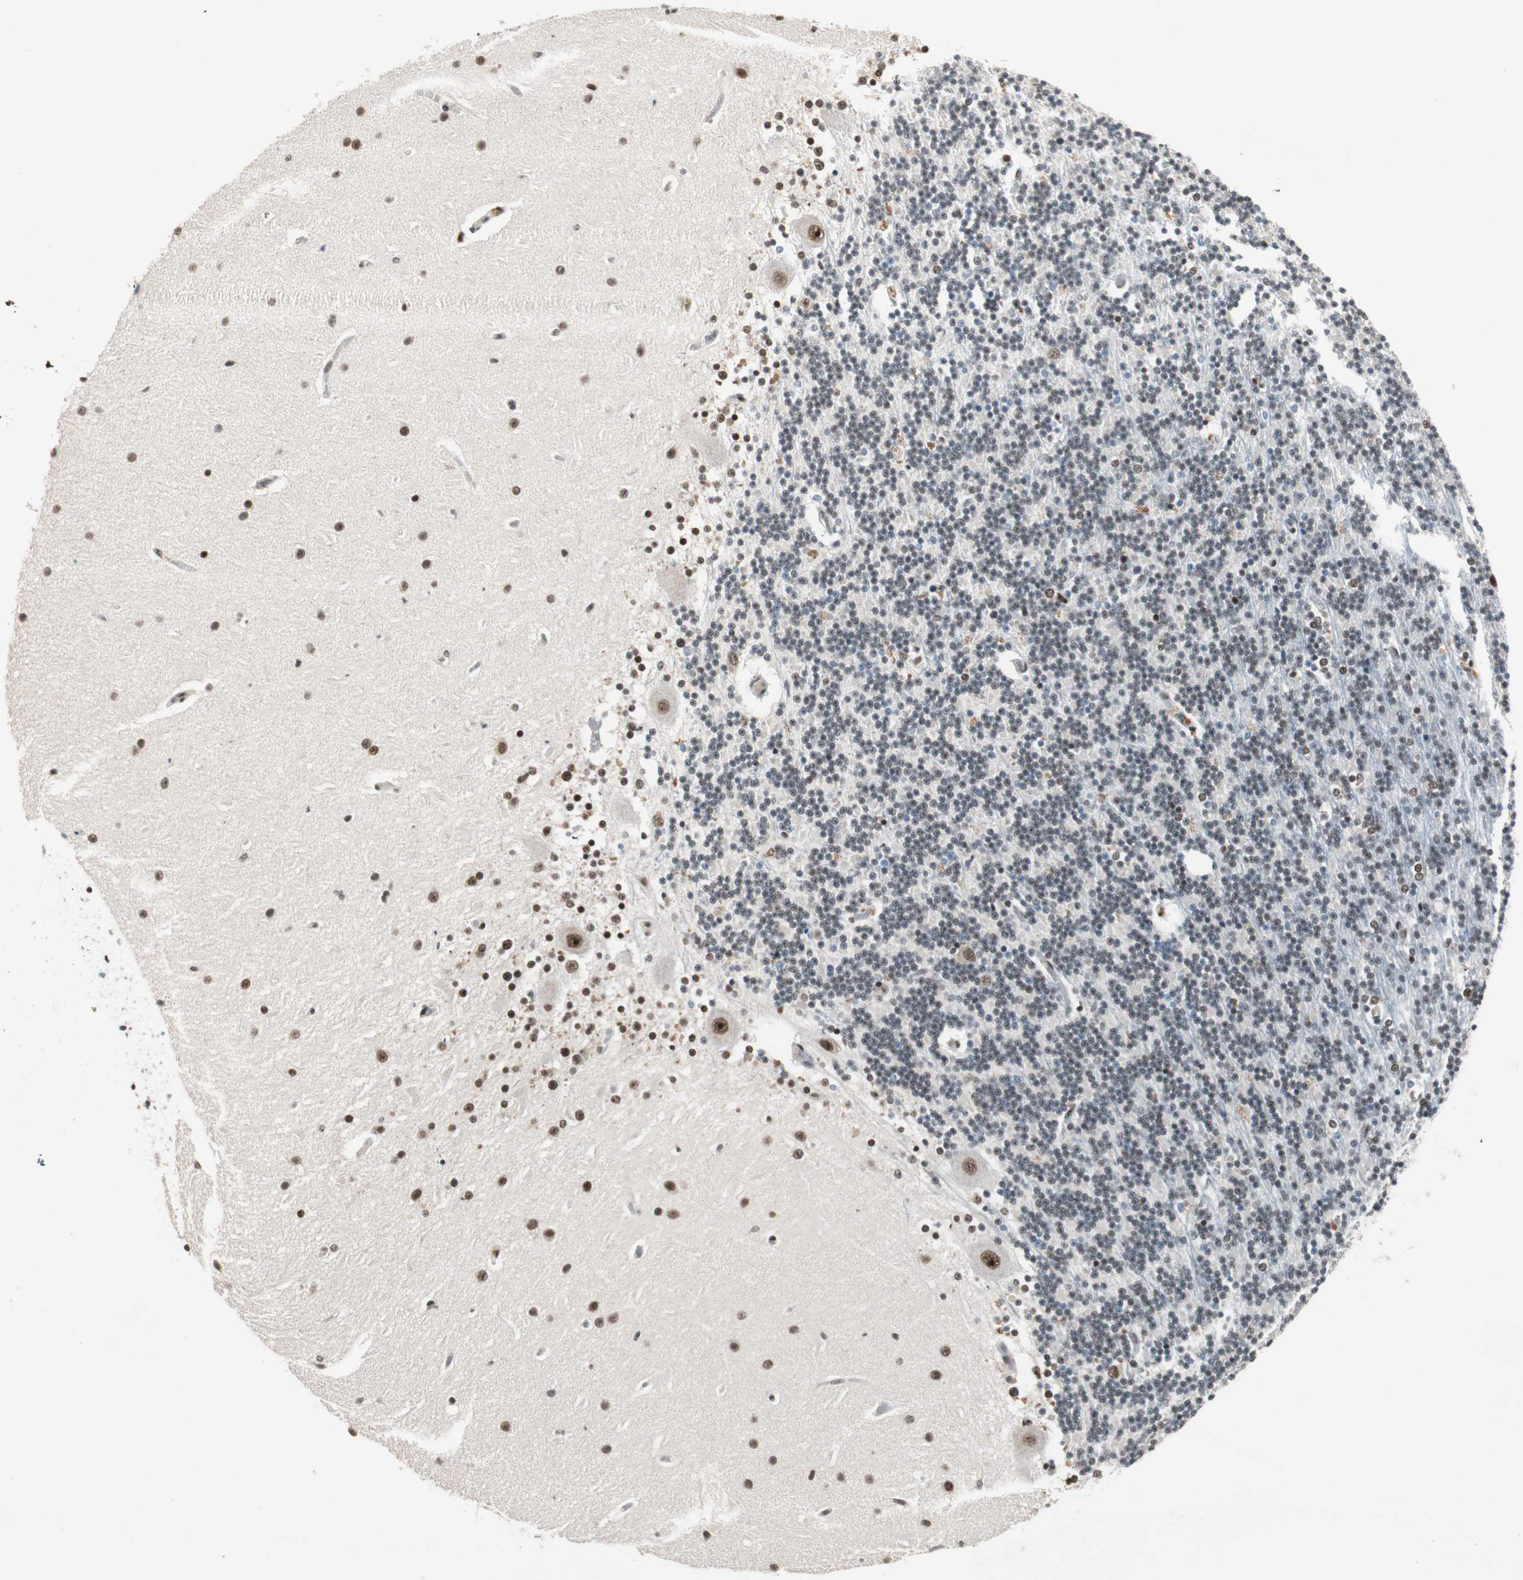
{"staining": {"intensity": "moderate", "quantity": "25%-75%", "location": "nuclear"}, "tissue": "cerebellum", "cell_type": "Cells in granular layer", "image_type": "normal", "snomed": [{"axis": "morphology", "description": "Normal tissue, NOS"}, {"axis": "topography", "description": "Cerebellum"}], "caption": "Immunohistochemical staining of unremarkable human cerebellum shows moderate nuclear protein staining in about 25%-75% of cells in granular layer.", "gene": "MDC1", "patient": {"sex": "female", "age": 54}}